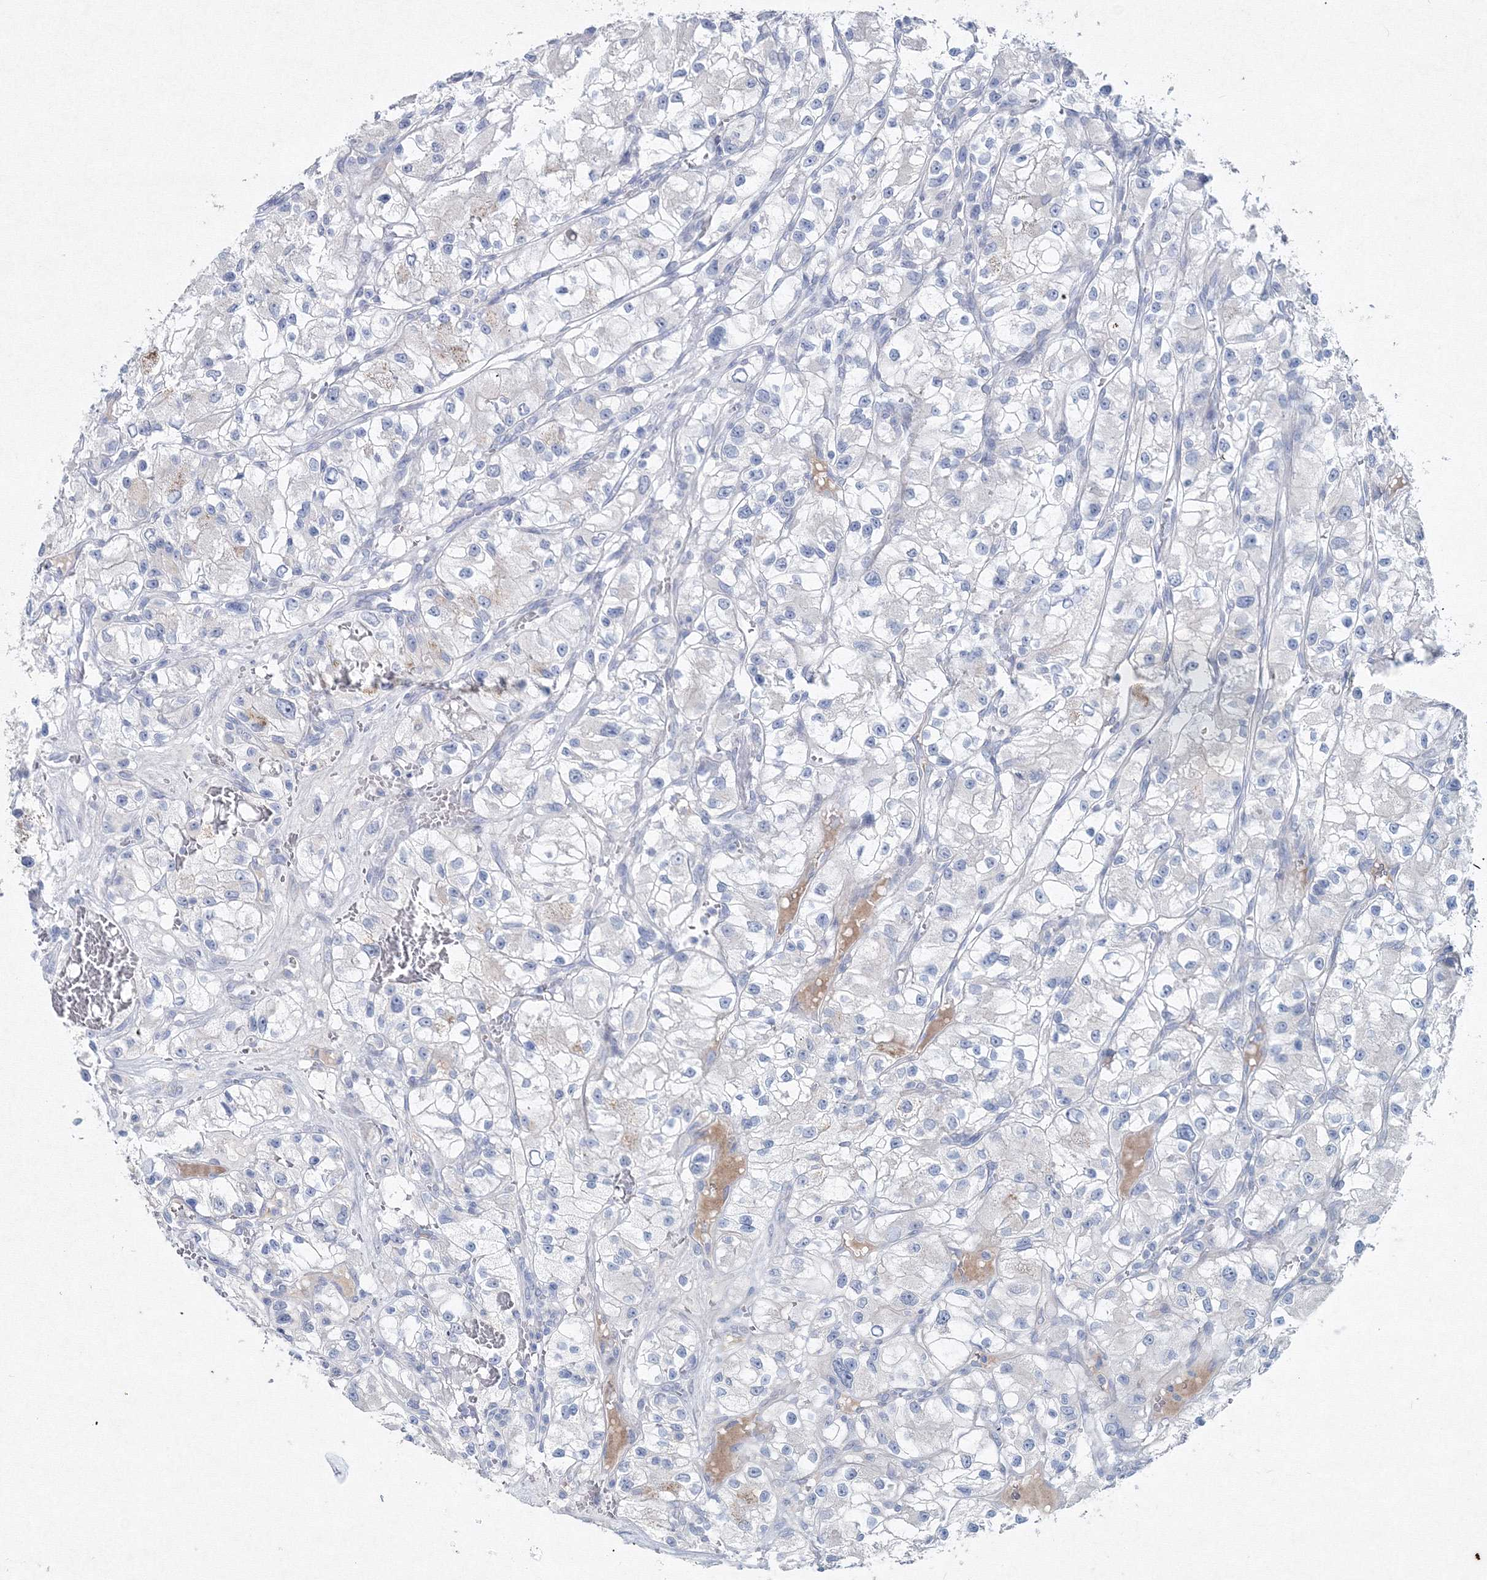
{"staining": {"intensity": "negative", "quantity": "none", "location": "none"}, "tissue": "renal cancer", "cell_type": "Tumor cells", "image_type": "cancer", "snomed": [{"axis": "morphology", "description": "Adenocarcinoma, NOS"}, {"axis": "topography", "description": "Kidney"}], "caption": "Immunohistochemistry (IHC) histopathology image of renal adenocarcinoma stained for a protein (brown), which demonstrates no positivity in tumor cells.", "gene": "GCKR", "patient": {"sex": "female", "age": 57}}